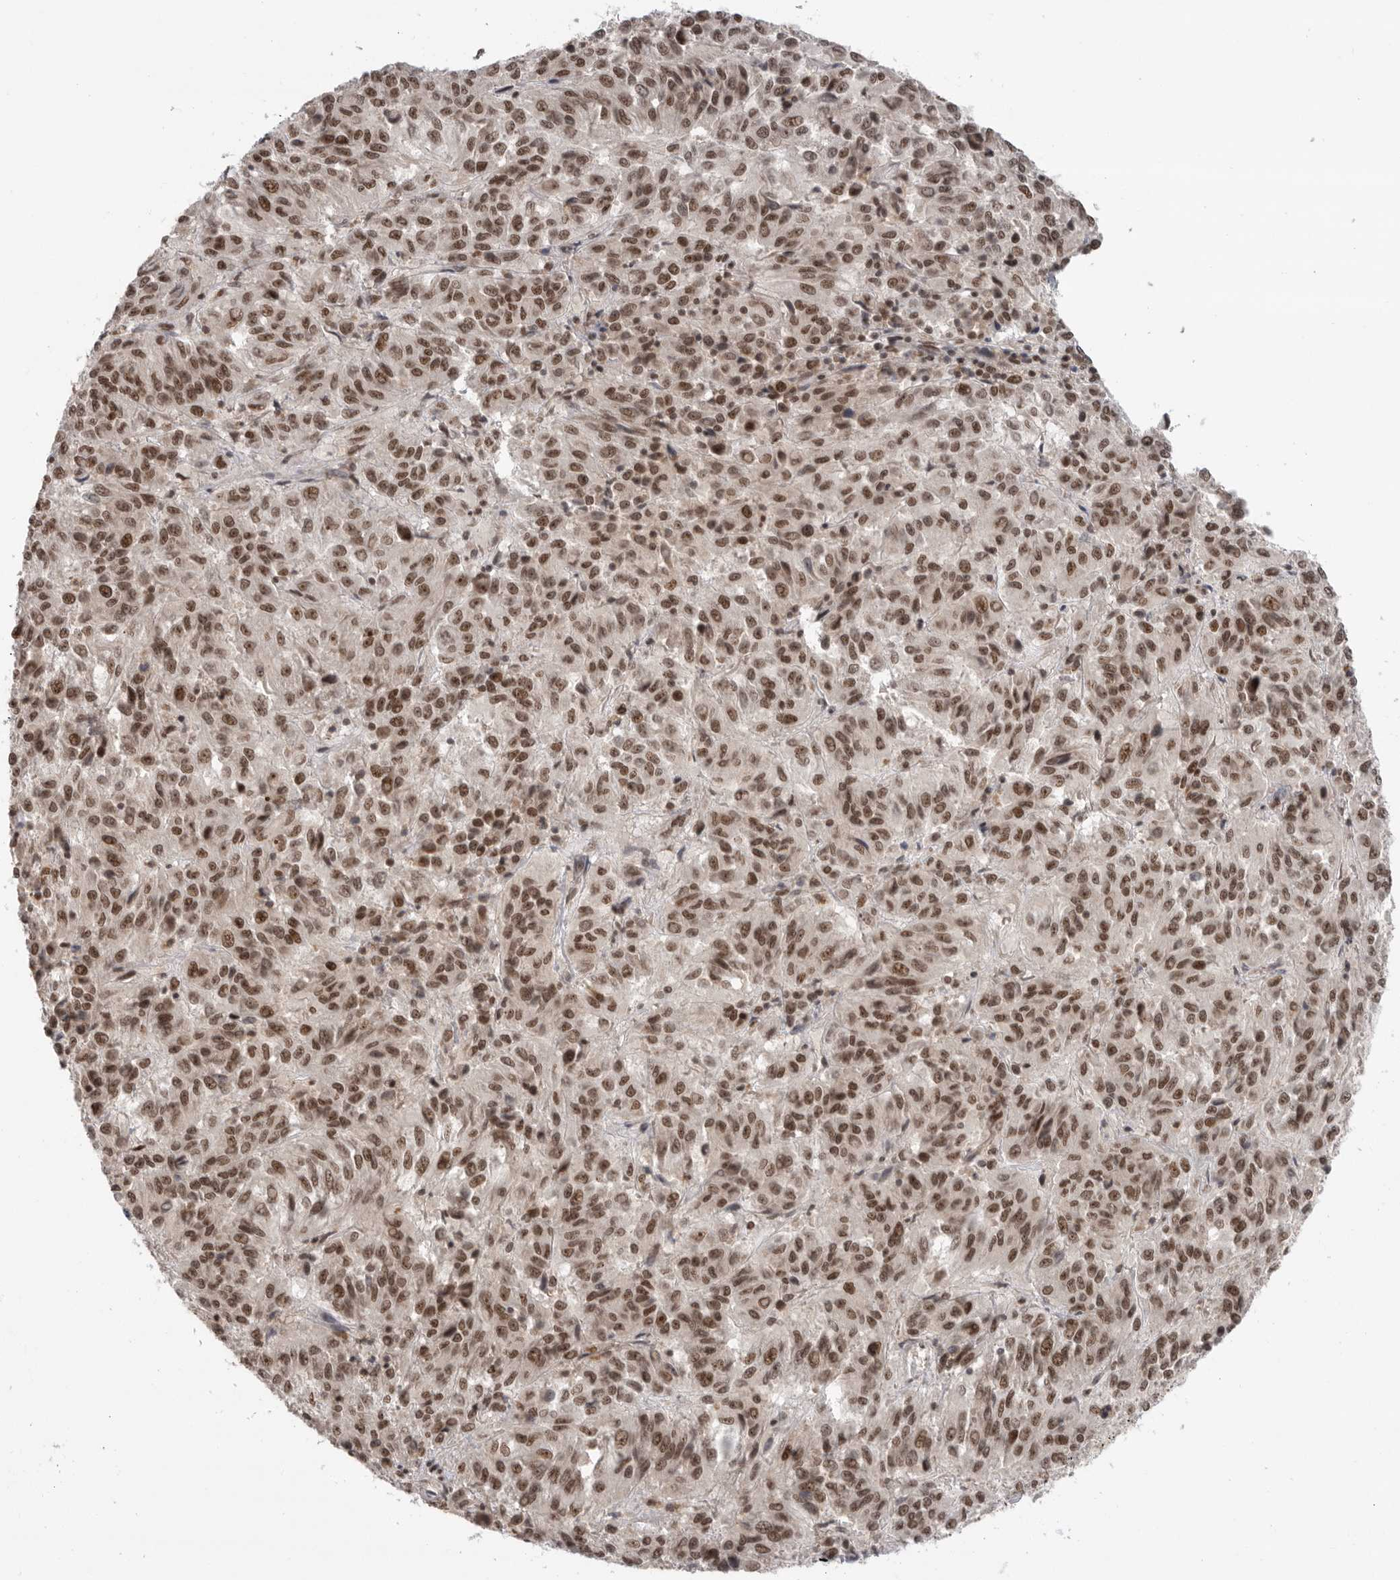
{"staining": {"intensity": "moderate", "quantity": ">75%", "location": "nuclear"}, "tissue": "melanoma", "cell_type": "Tumor cells", "image_type": "cancer", "snomed": [{"axis": "morphology", "description": "Malignant melanoma, Metastatic site"}, {"axis": "topography", "description": "Lung"}], "caption": "About >75% of tumor cells in human malignant melanoma (metastatic site) reveal moderate nuclear protein positivity as visualized by brown immunohistochemical staining.", "gene": "ZNF830", "patient": {"sex": "male", "age": 64}}